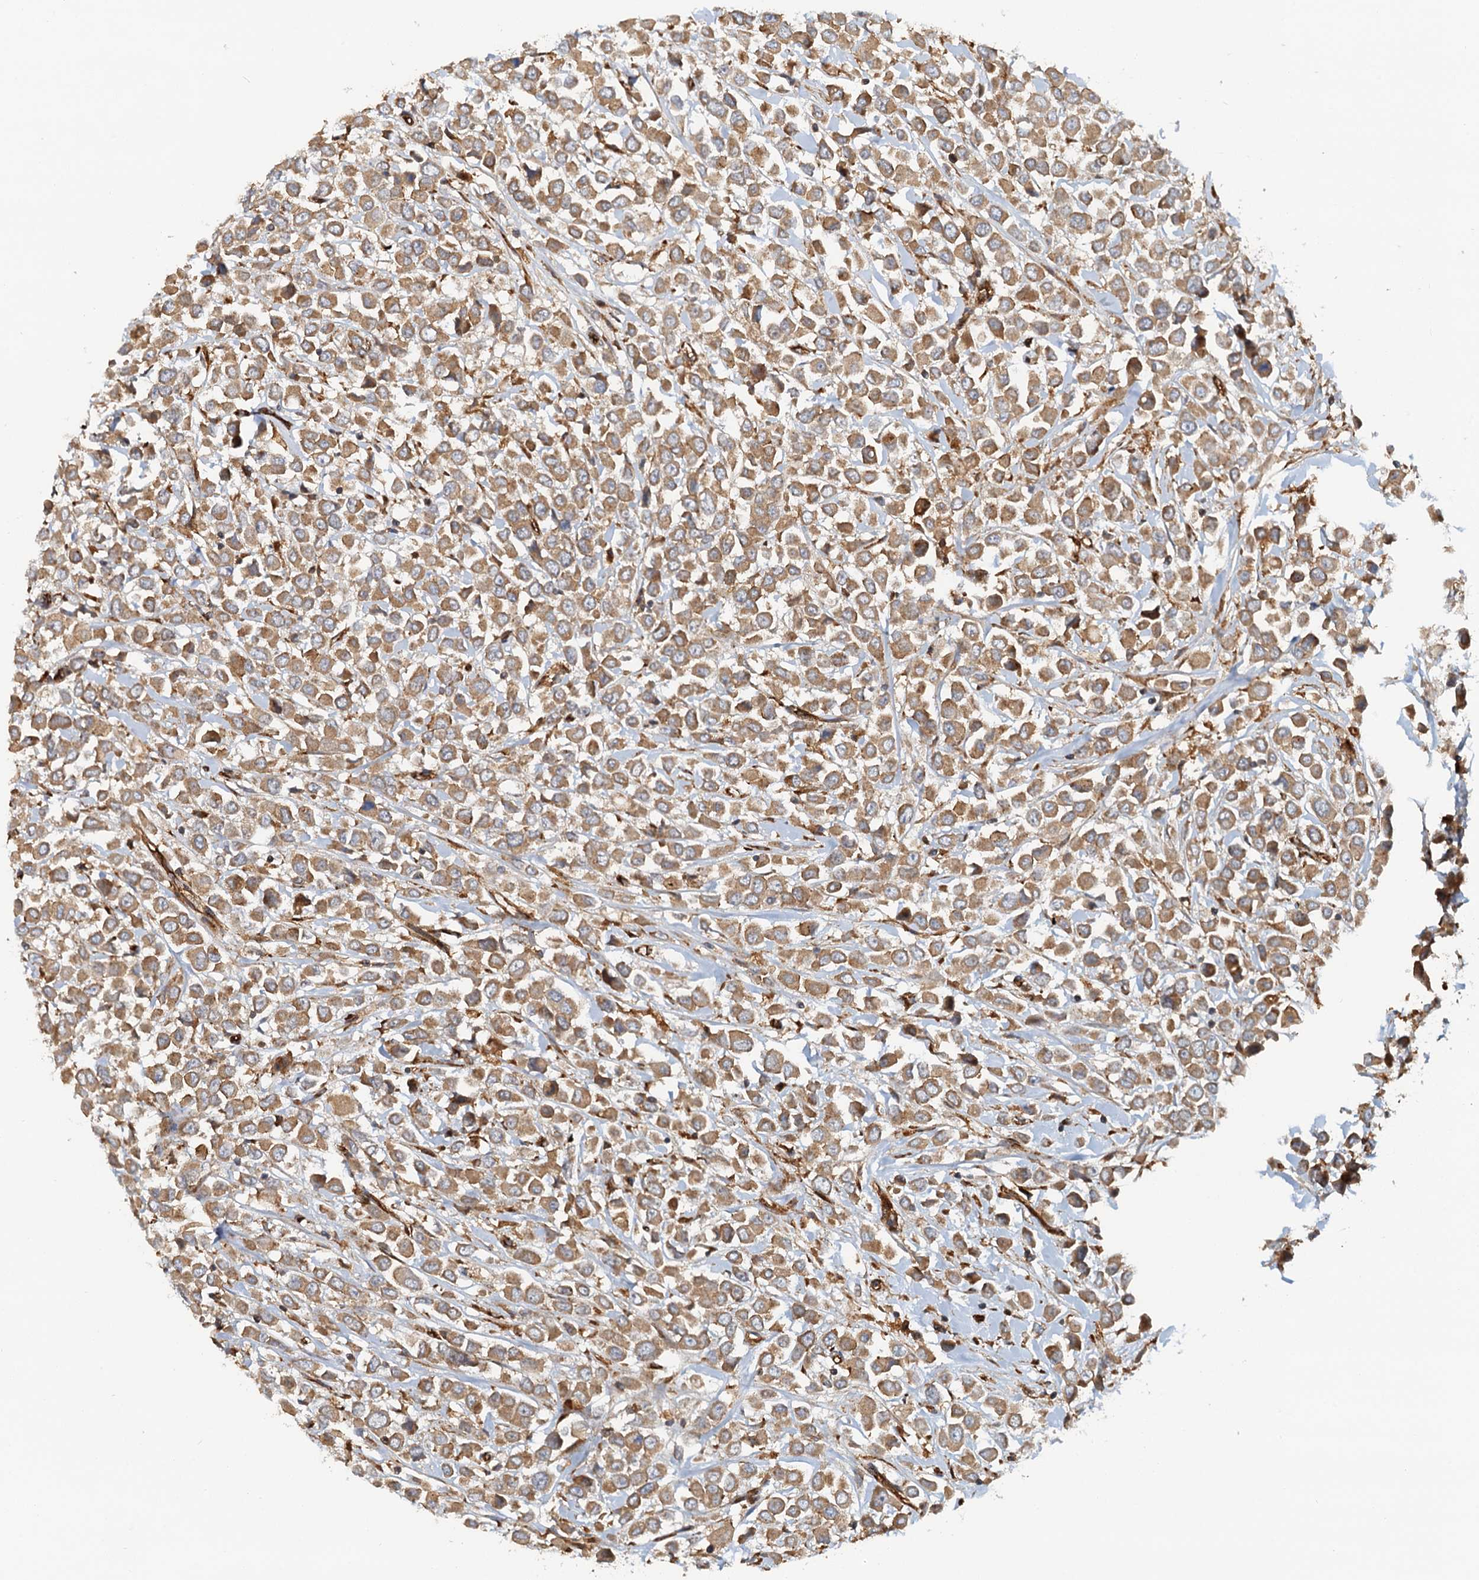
{"staining": {"intensity": "moderate", "quantity": ">75%", "location": "cytoplasmic/membranous"}, "tissue": "breast cancer", "cell_type": "Tumor cells", "image_type": "cancer", "snomed": [{"axis": "morphology", "description": "Duct carcinoma"}, {"axis": "topography", "description": "Breast"}], "caption": "Immunohistochemical staining of breast cancer displays medium levels of moderate cytoplasmic/membranous staining in about >75% of tumor cells.", "gene": "NIPAL3", "patient": {"sex": "female", "age": 61}}